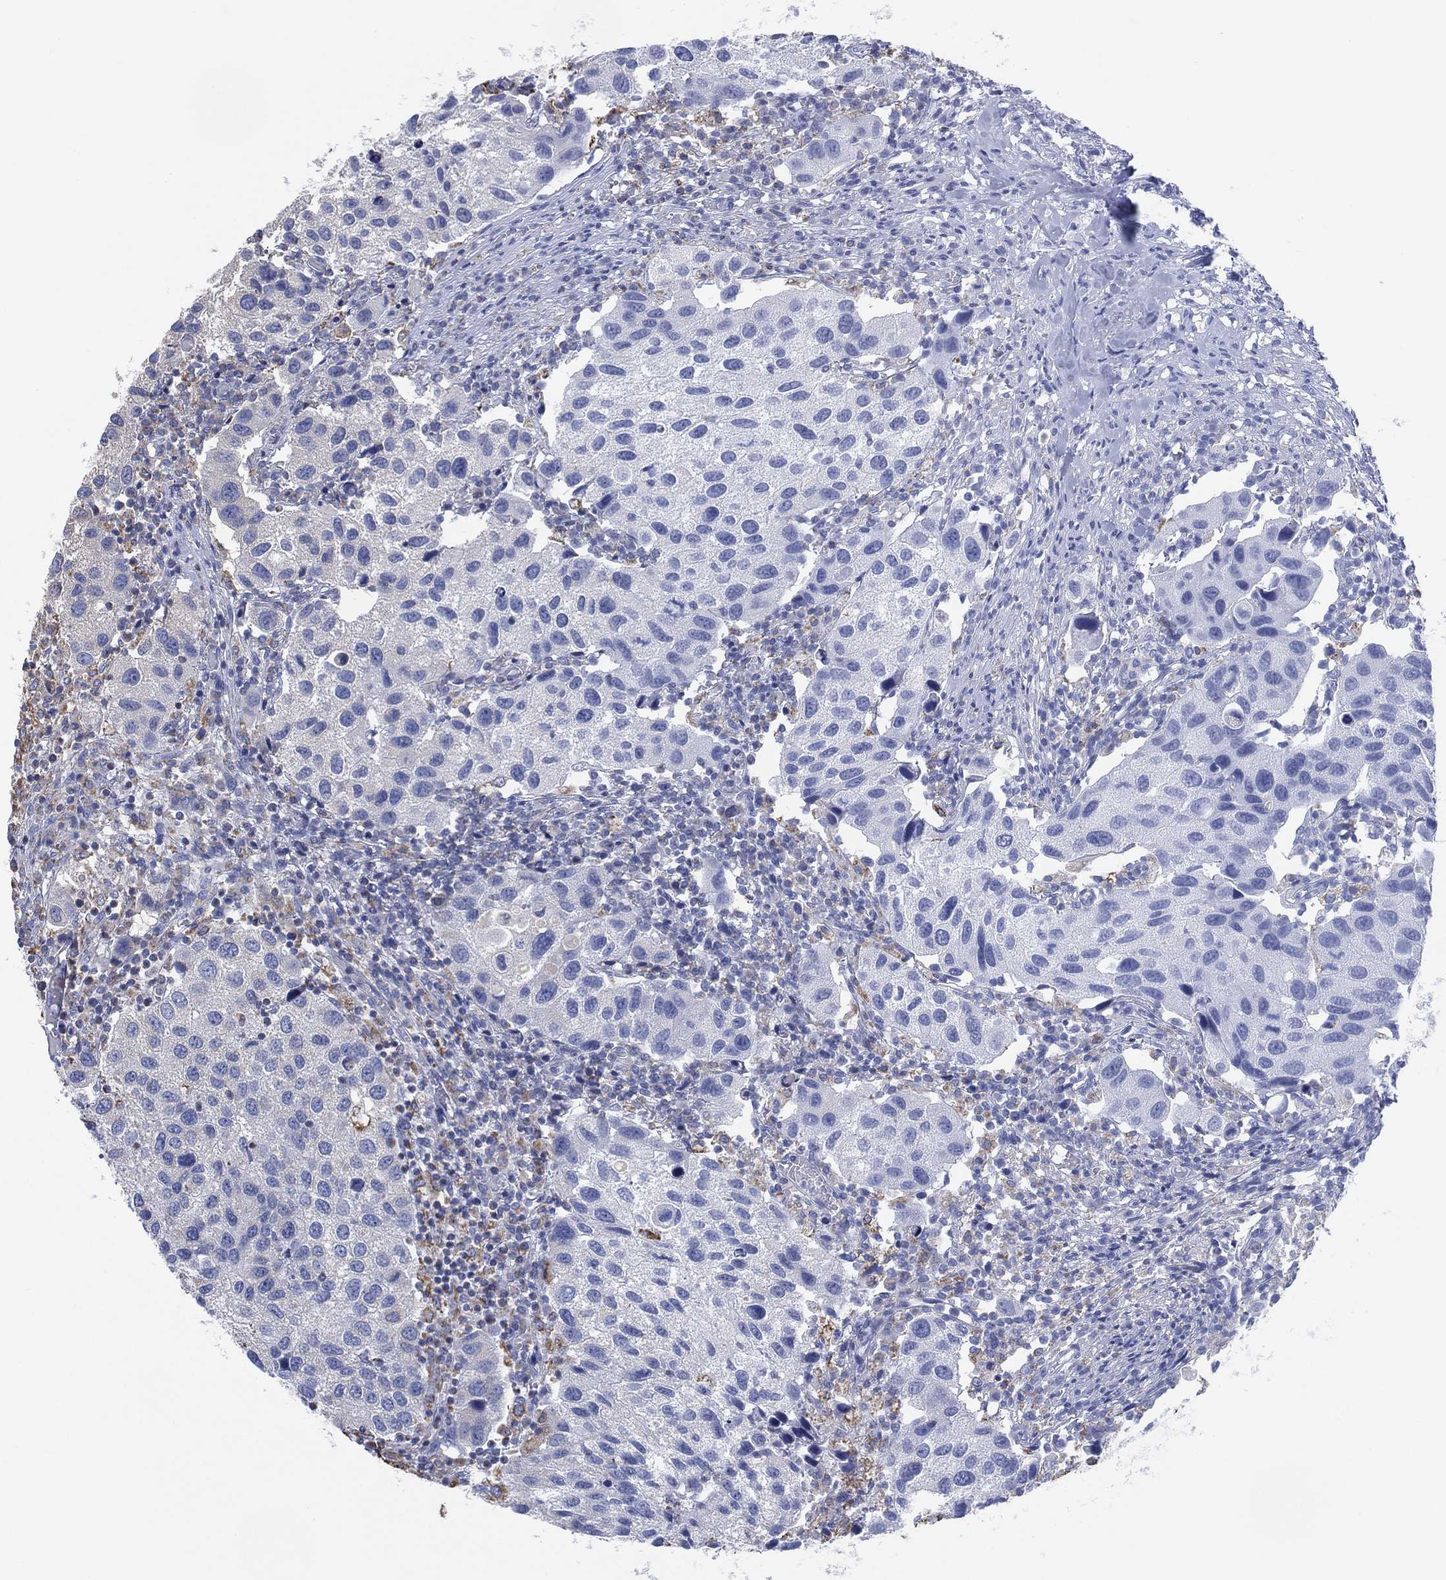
{"staining": {"intensity": "negative", "quantity": "none", "location": "none"}, "tissue": "urothelial cancer", "cell_type": "Tumor cells", "image_type": "cancer", "snomed": [{"axis": "morphology", "description": "Urothelial carcinoma, High grade"}, {"axis": "topography", "description": "Urinary bladder"}], "caption": "Tumor cells show no significant protein positivity in urothelial carcinoma (high-grade). (DAB (3,3'-diaminobenzidine) IHC visualized using brightfield microscopy, high magnification).", "gene": "CFTR", "patient": {"sex": "male", "age": 79}}